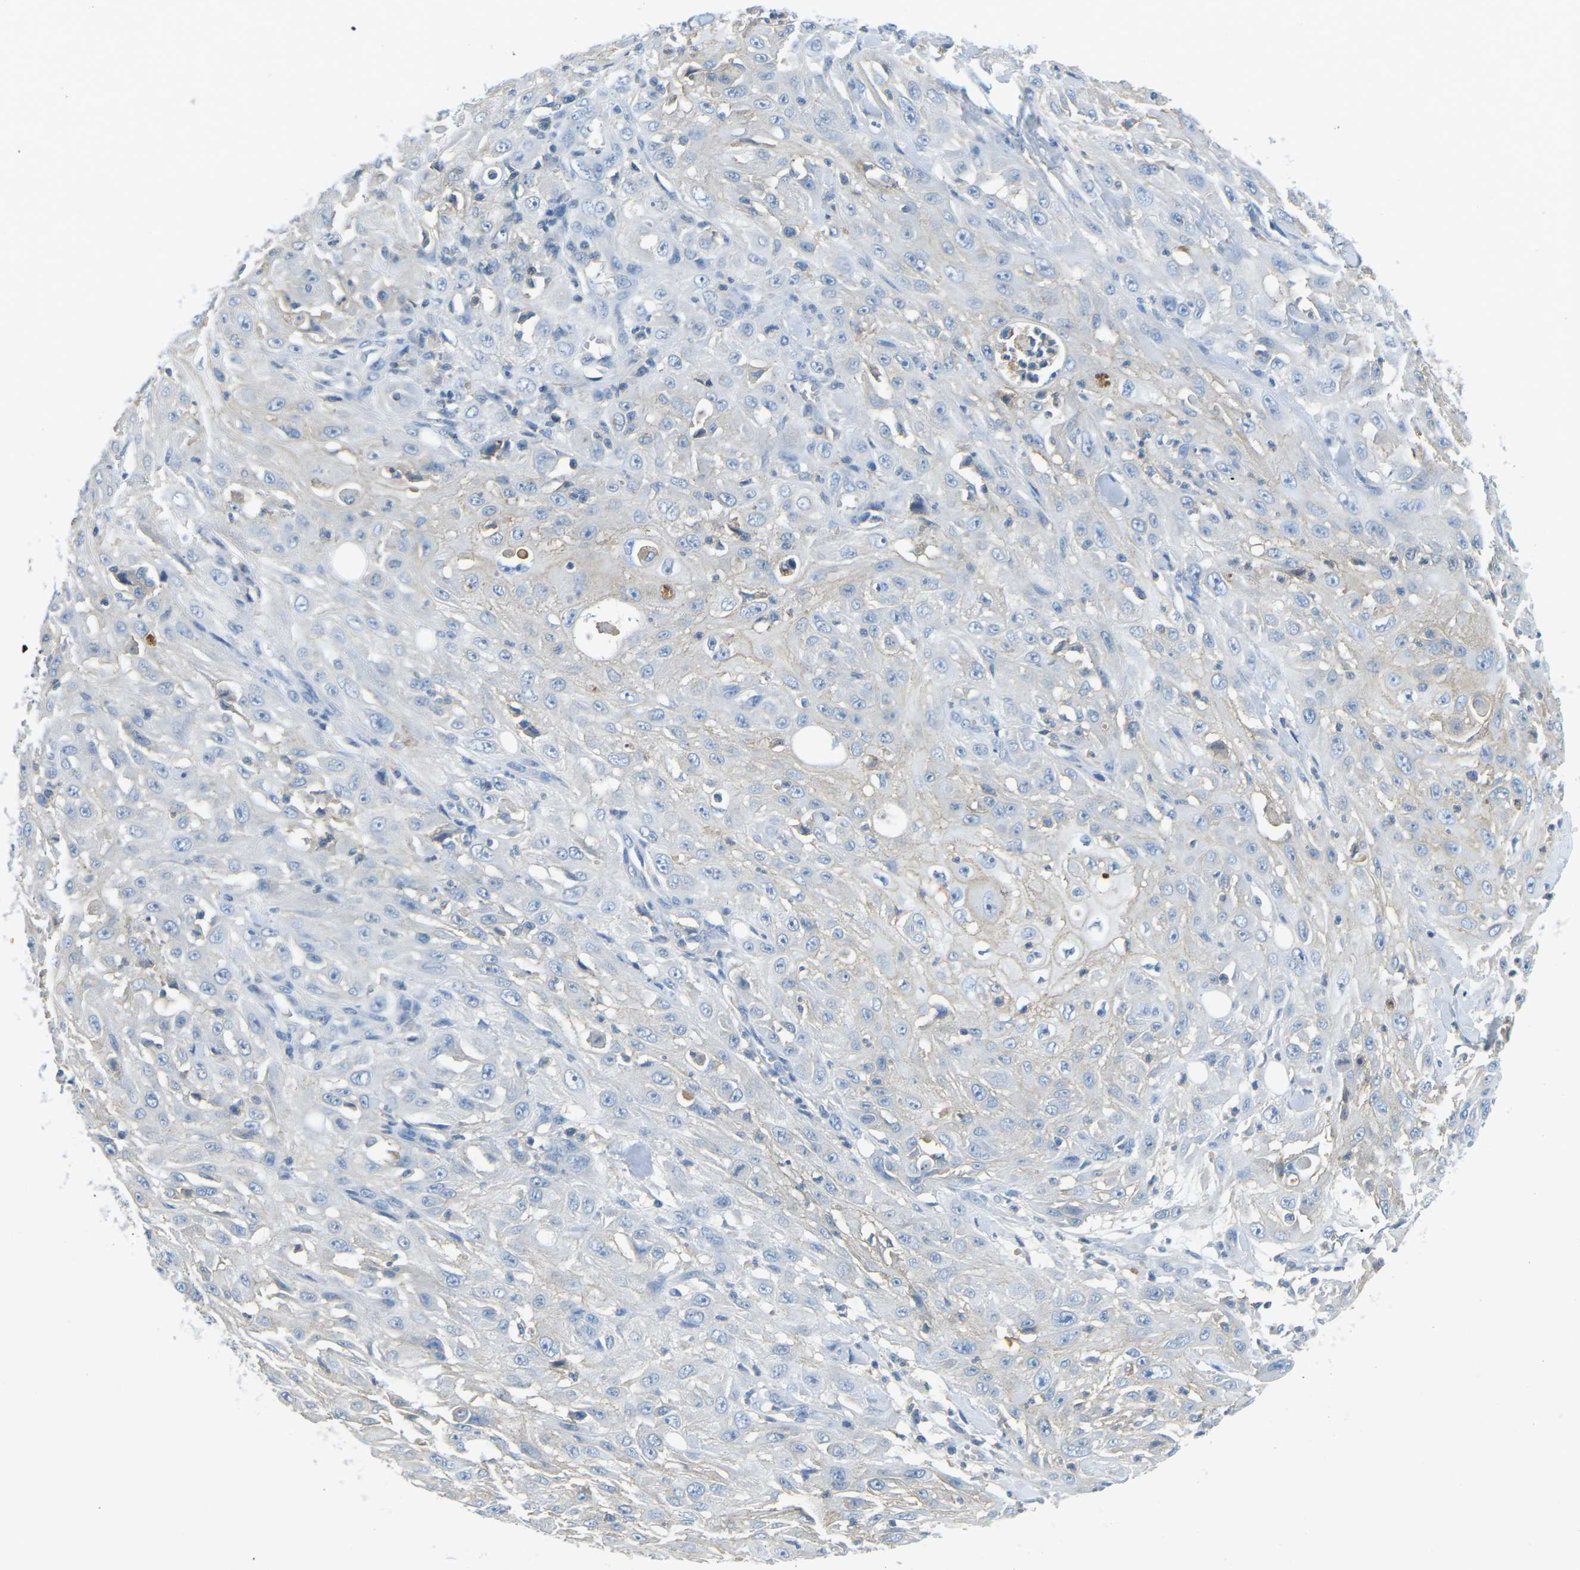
{"staining": {"intensity": "negative", "quantity": "none", "location": "none"}, "tissue": "skin cancer", "cell_type": "Tumor cells", "image_type": "cancer", "snomed": [{"axis": "morphology", "description": "Squamous cell carcinoma, NOS"}, {"axis": "morphology", "description": "Squamous cell carcinoma, metastatic, NOS"}, {"axis": "topography", "description": "Skin"}, {"axis": "topography", "description": "Lymph node"}], "caption": "This is an immunohistochemistry (IHC) image of human skin cancer. There is no positivity in tumor cells.", "gene": "CD47", "patient": {"sex": "male", "age": 75}}